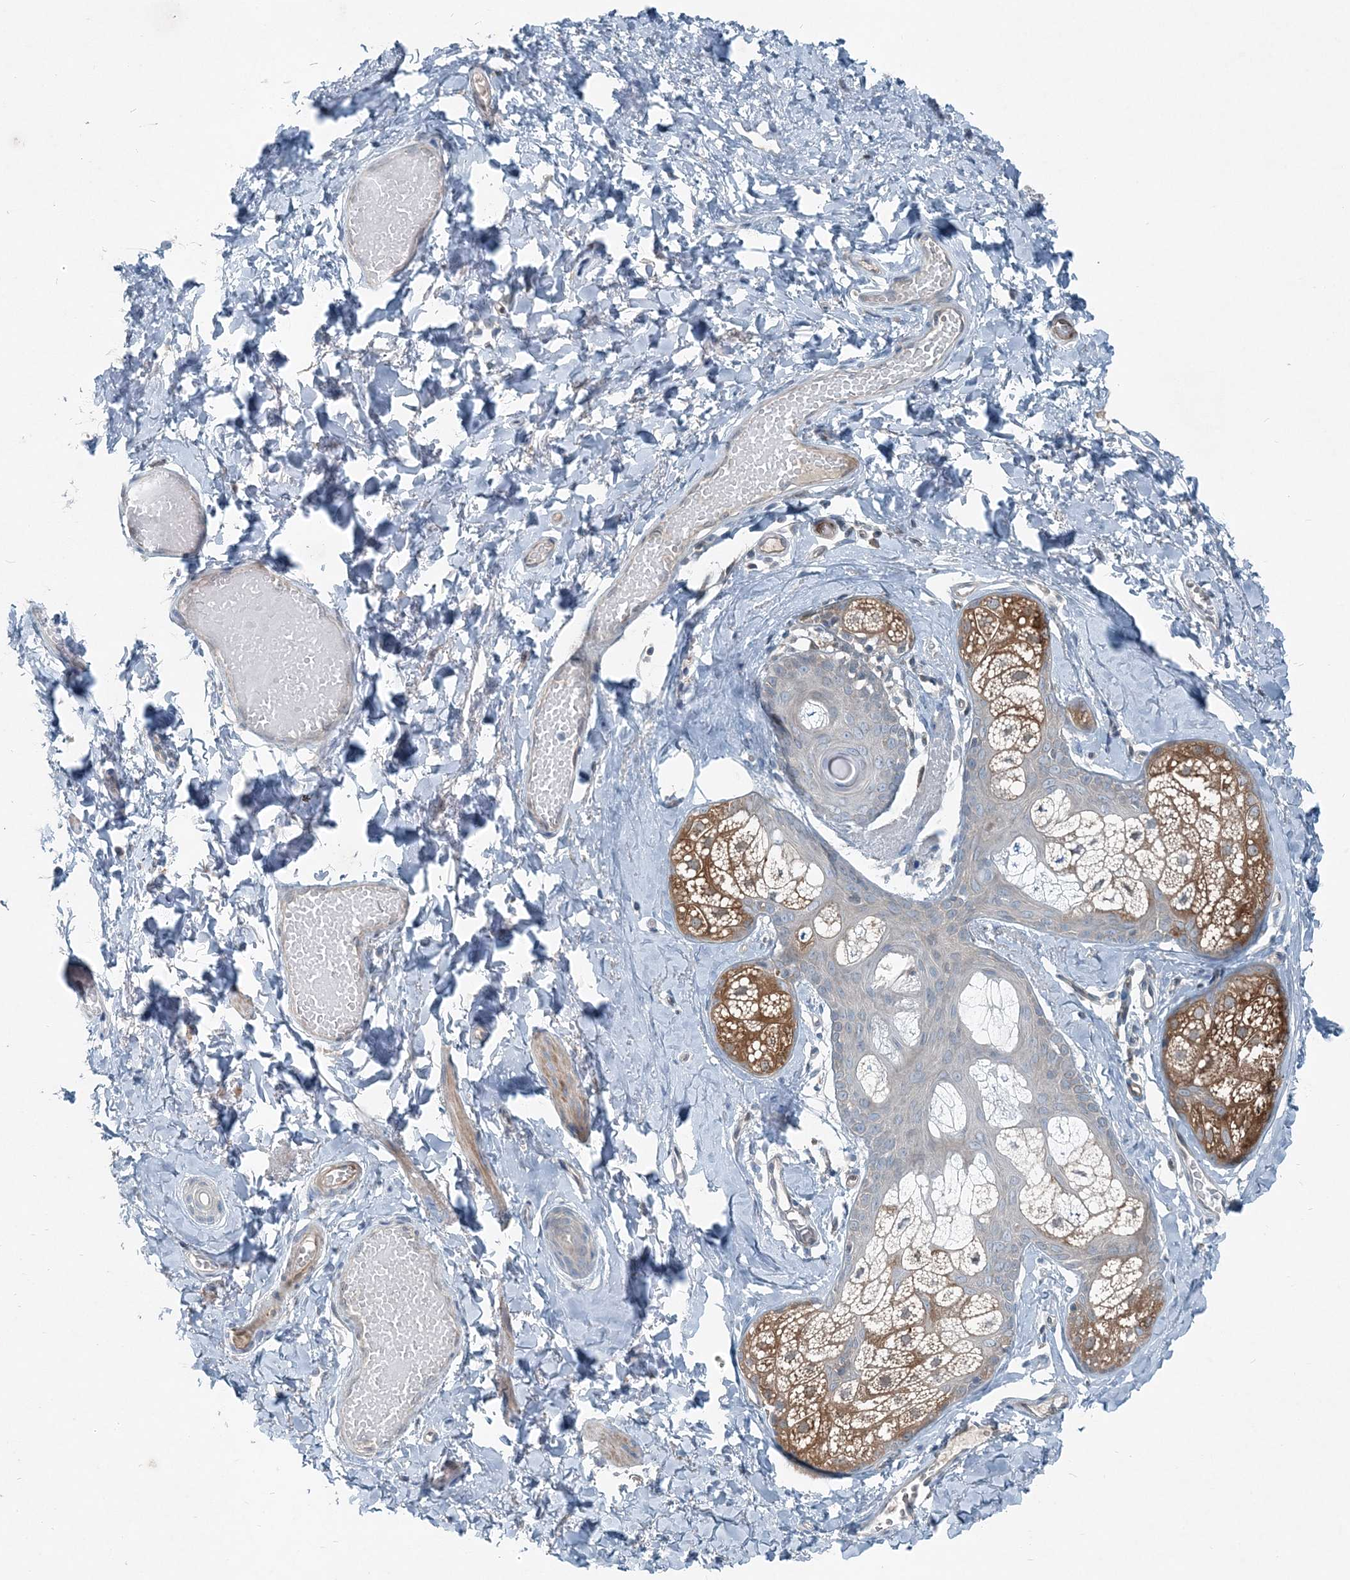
{"staining": {"intensity": "weak", "quantity": "<25%", "location": "cytoplasmic/membranous"}, "tissue": "skin", "cell_type": "Epidermal cells", "image_type": "normal", "snomed": [{"axis": "morphology", "description": "Normal tissue, NOS"}, {"axis": "morphology", "description": "Inflammation, NOS"}, {"axis": "topography", "description": "Vulva"}], "caption": "The photomicrograph exhibits no staining of epidermal cells in normal skin. The staining was performed using DAB to visualize the protein expression in brown, while the nuclei were stained in blue with hematoxylin (Magnification: 20x).", "gene": "ARMH1", "patient": {"sex": "female", "age": 84}}